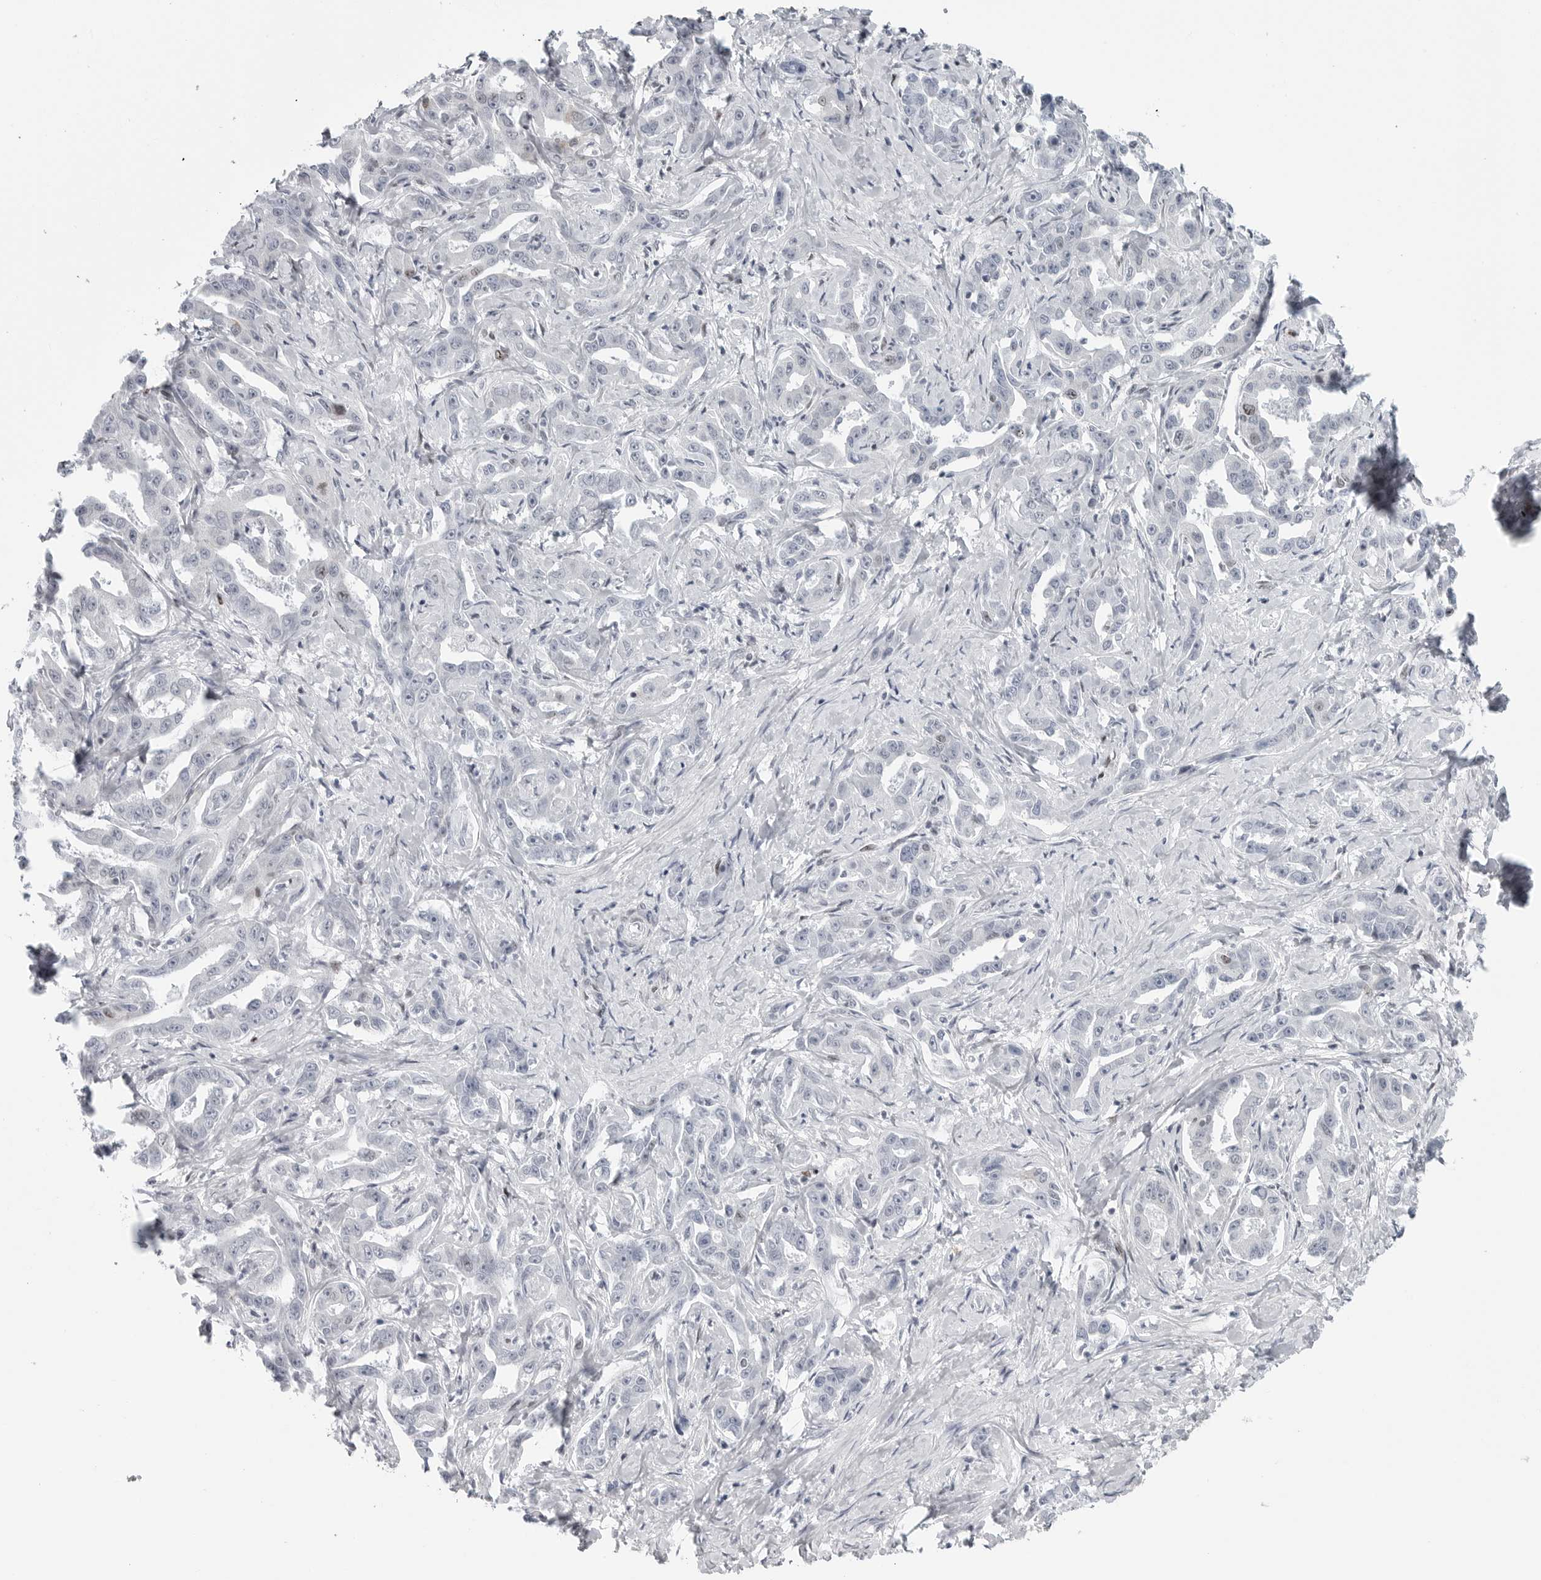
{"staining": {"intensity": "negative", "quantity": "none", "location": "none"}, "tissue": "liver cancer", "cell_type": "Tumor cells", "image_type": "cancer", "snomed": [{"axis": "morphology", "description": "Cholangiocarcinoma"}, {"axis": "topography", "description": "Liver"}], "caption": "A high-resolution photomicrograph shows immunohistochemistry staining of liver cancer (cholangiocarcinoma), which exhibits no significant positivity in tumor cells. (Brightfield microscopy of DAB immunohistochemistry (IHC) at high magnification).", "gene": "FAM135B", "patient": {"sex": "male", "age": 59}}